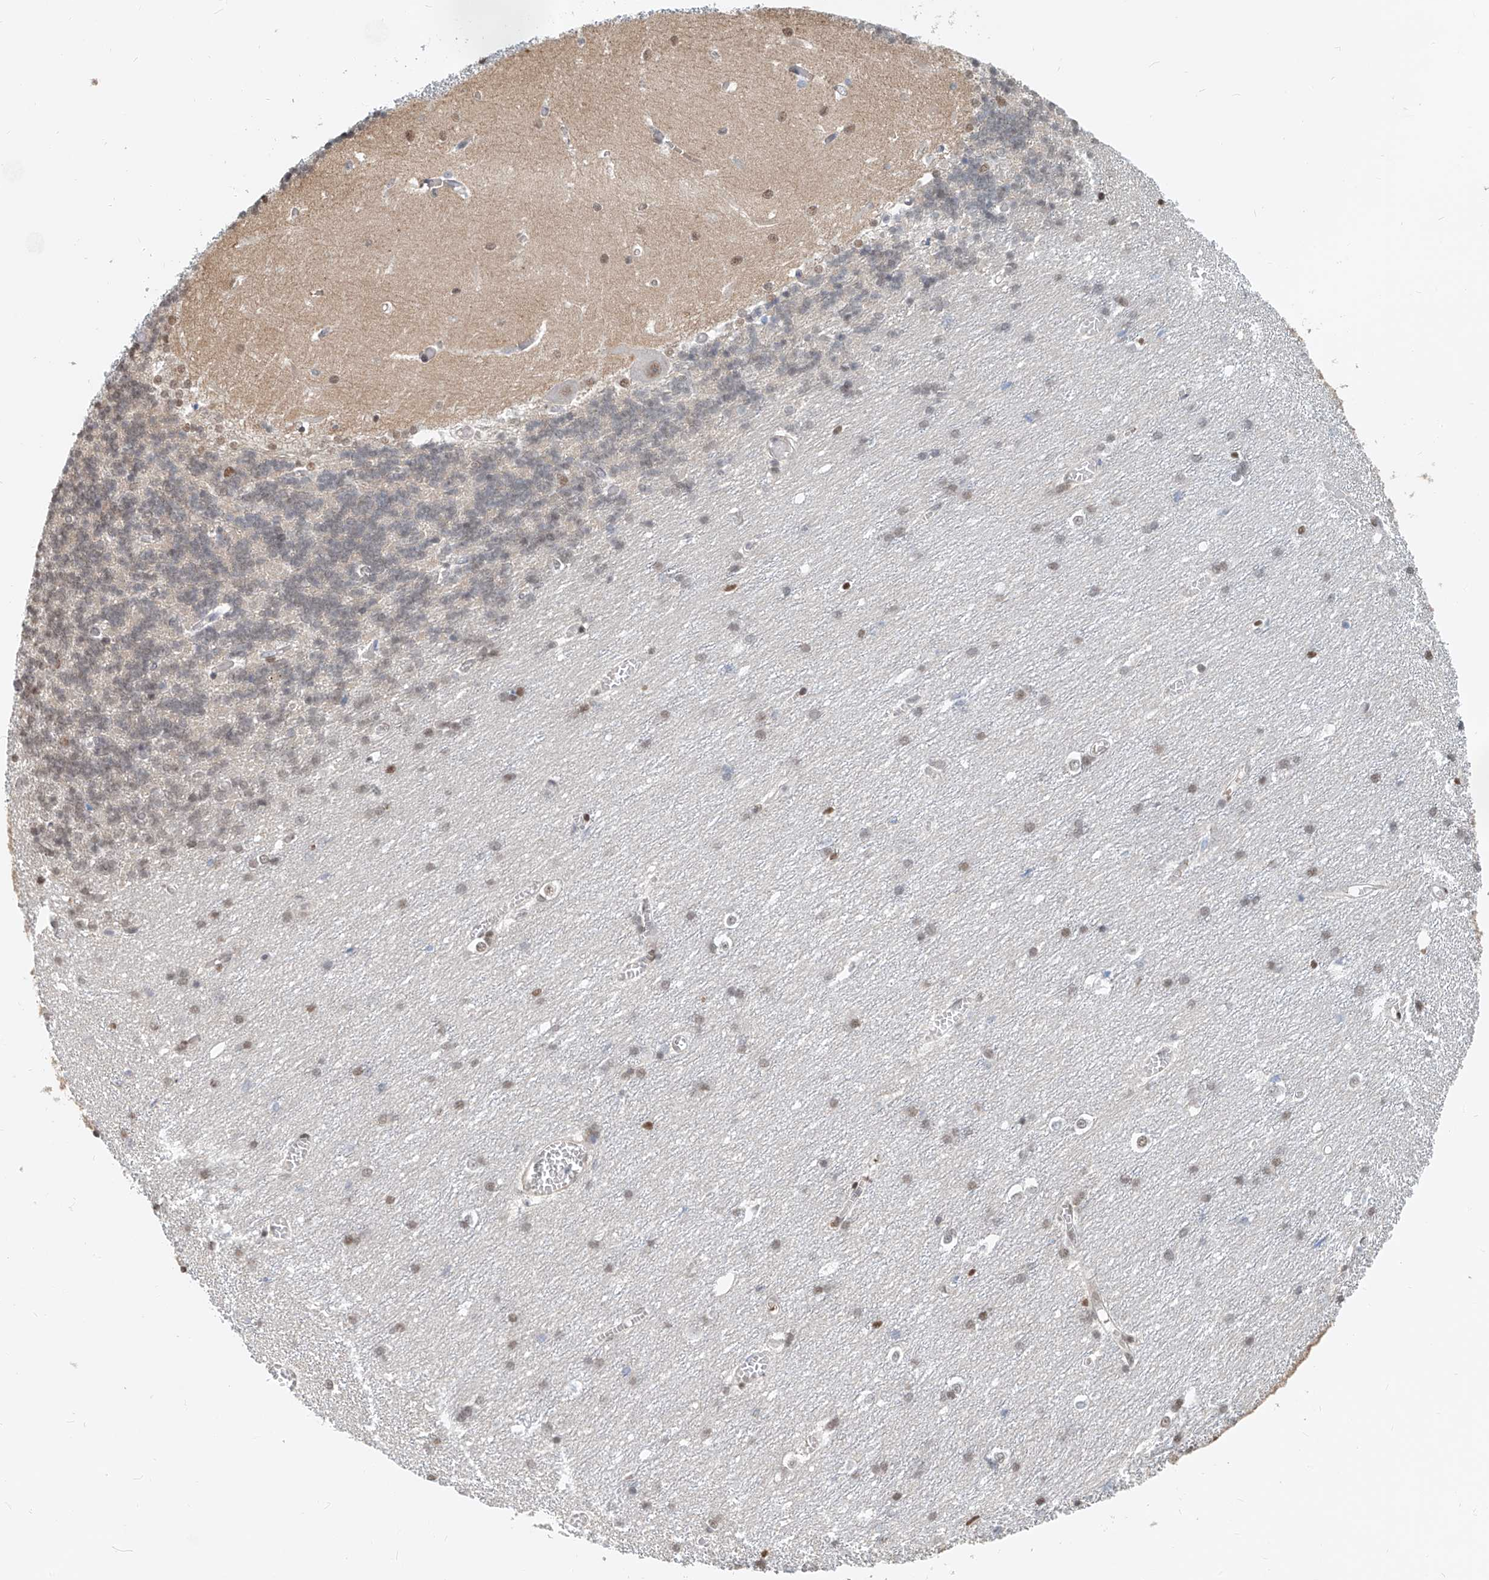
{"staining": {"intensity": "moderate", "quantity": ">75%", "location": "nuclear"}, "tissue": "cerebellum", "cell_type": "Cells in granular layer", "image_type": "normal", "snomed": [{"axis": "morphology", "description": "Normal tissue, NOS"}, {"axis": "topography", "description": "Cerebellum"}], "caption": "IHC of normal cerebellum displays medium levels of moderate nuclear staining in about >75% of cells in granular layer.", "gene": "SASH1", "patient": {"sex": "male", "age": 37}}